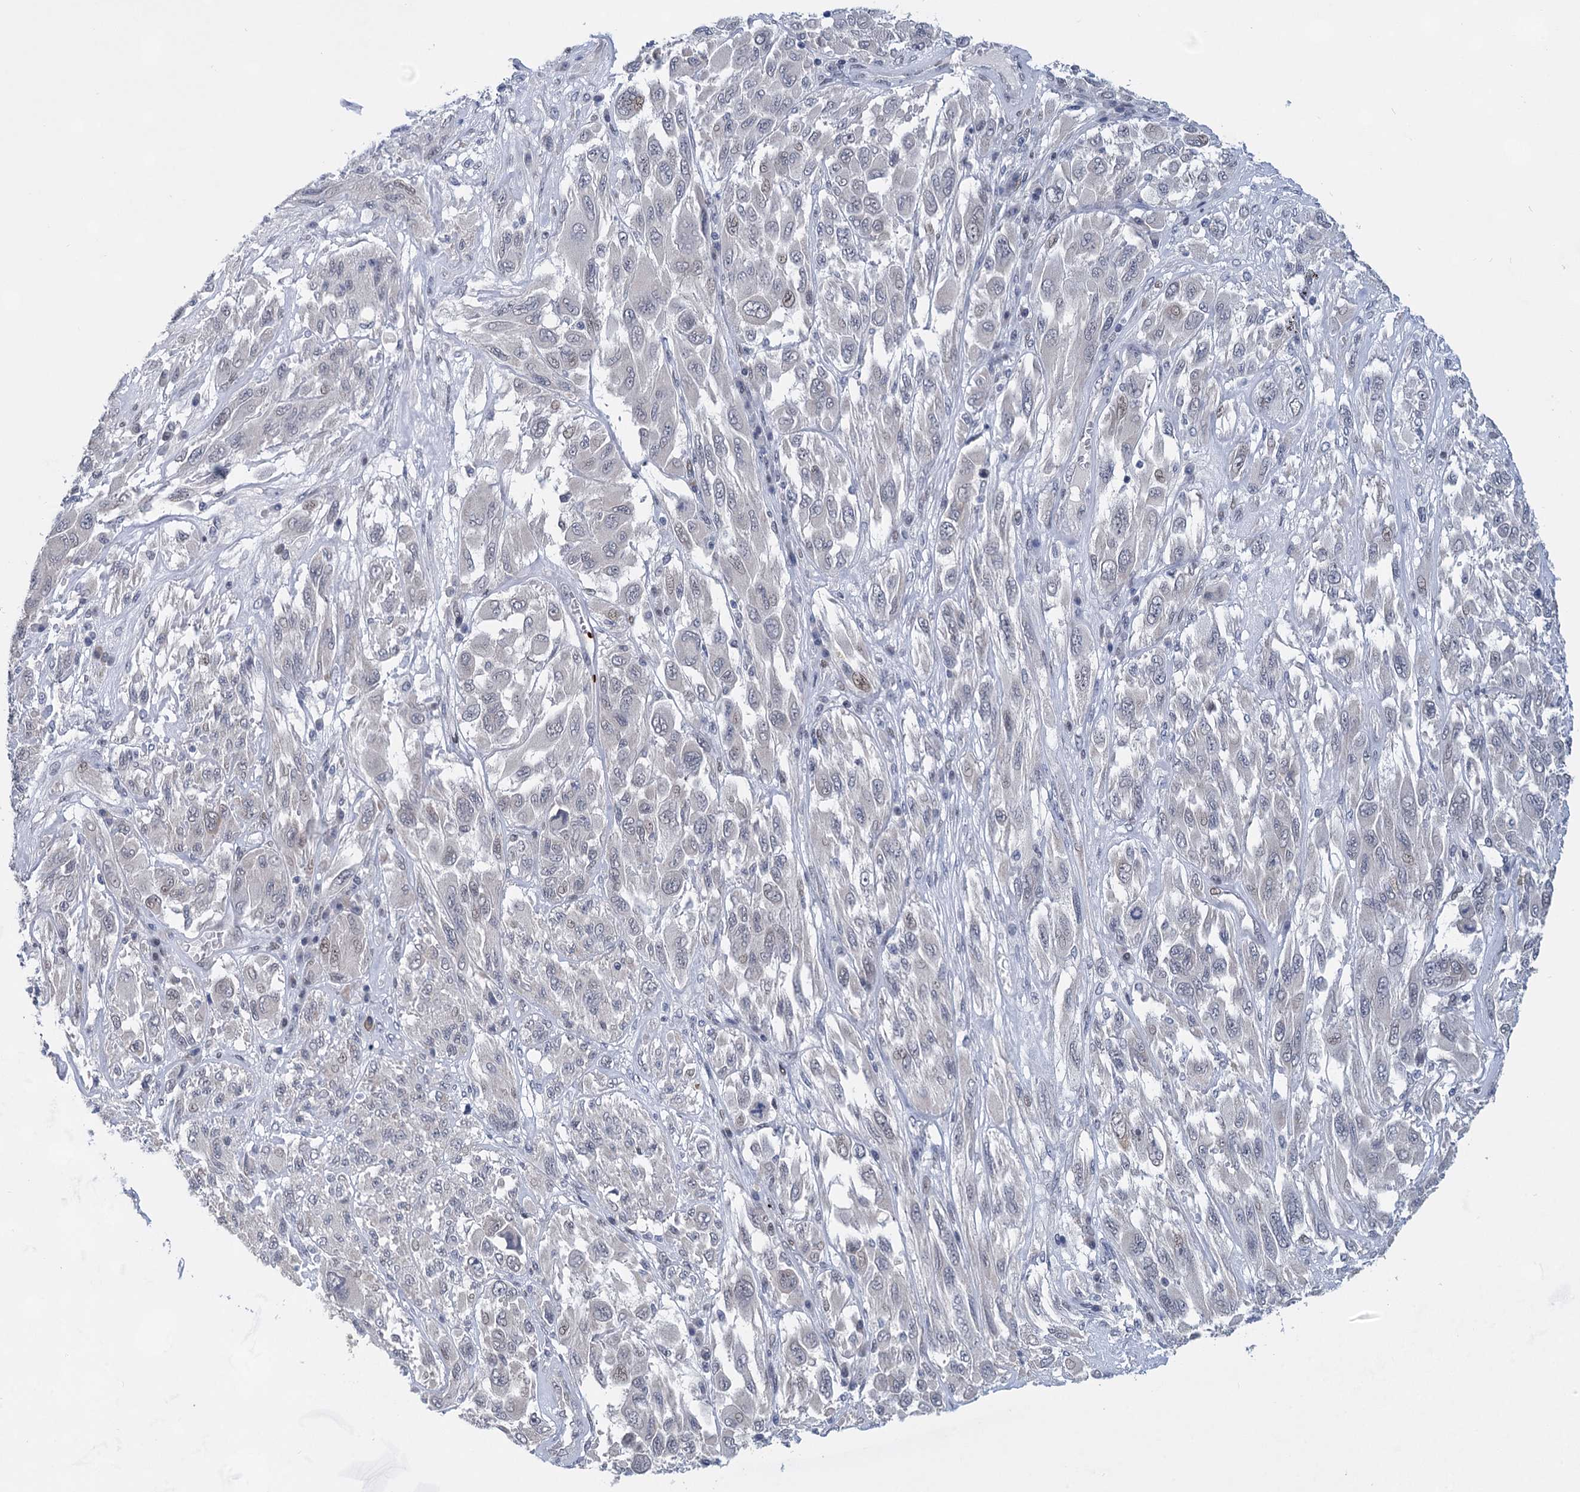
{"staining": {"intensity": "negative", "quantity": "none", "location": "none"}, "tissue": "melanoma", "cell_type": "Tumor cells", "image_type": "cancer", "snomed": [{"axis": "morphology", "description": "Malignant melanoma, NOS"}, {"axis": "topography", "description": "Skin"}], "caption": "Immunohistochemistry of human melanoma exhibits no positivity in tumor cells.", "gene": "MON2", "patient": {"sex": "female", "age": 91}}